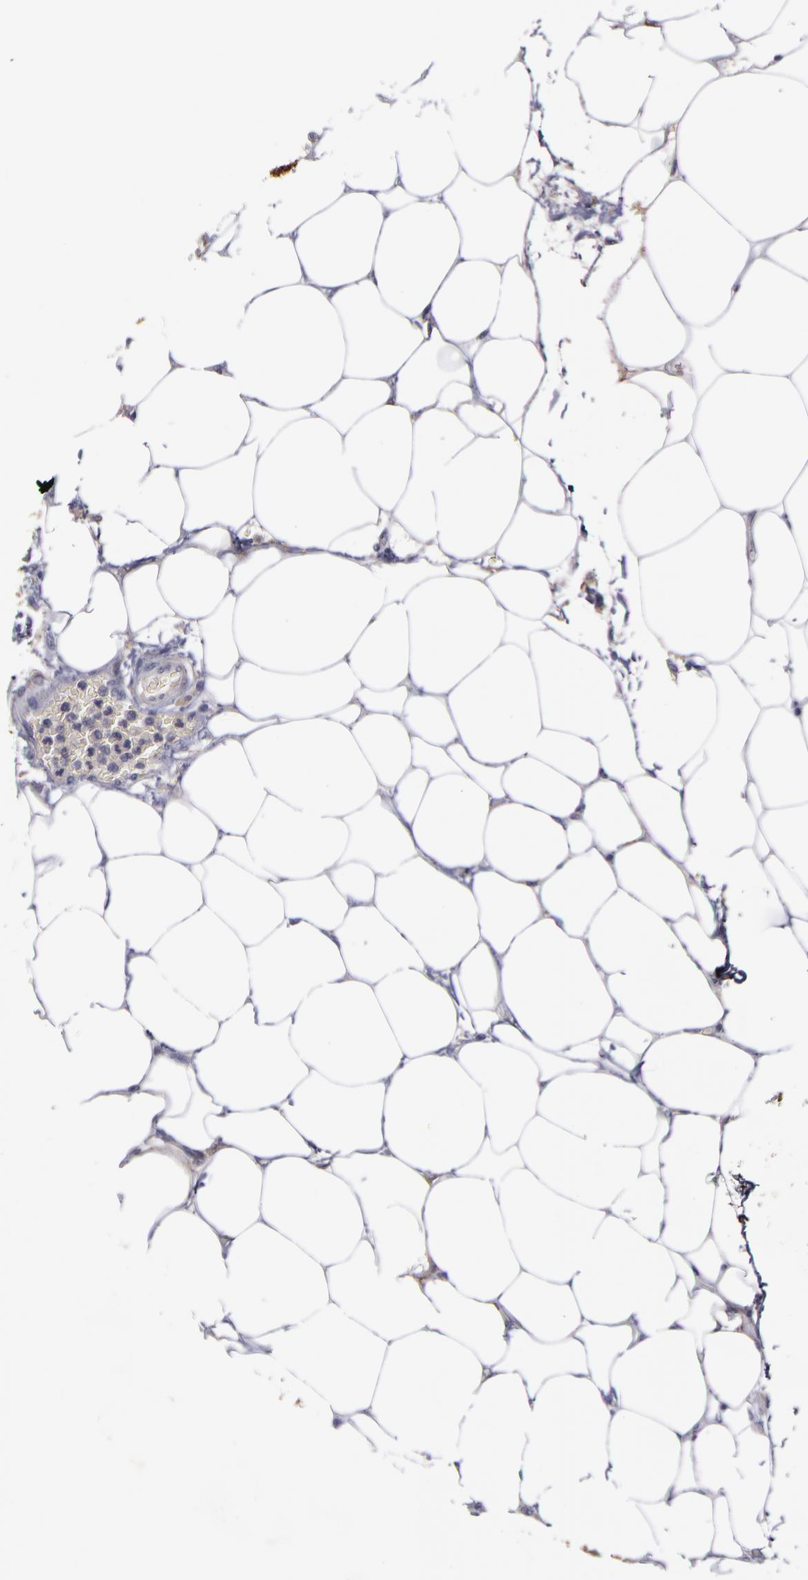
{"staining": {"intensity": "weak", "quantity": "25%-75%", "location": "cytoplasmic/membranous"}, "tissue": "colorectal cancer", "cell_type": "Tumor cells", "image_type": "cancer", "snomed": [{"axis": "morphology", "description": "Adenocarcinoma, NOS"}, {"axis": "topography", "description": "Colon"}], "caption": "Immunohistochemistry (IHC) photomicrograph of neoplastic tissue: human colorectal adenocarcinoma stained using IHC reveals low levels of weak protein expression localized specifically in the cytoplasmic/membranous of tumor cells, appearing as a cytoplasmic/membranous brown color.", "gene": "MFGE8", "patient": {"sex": "female", "age": 86}}